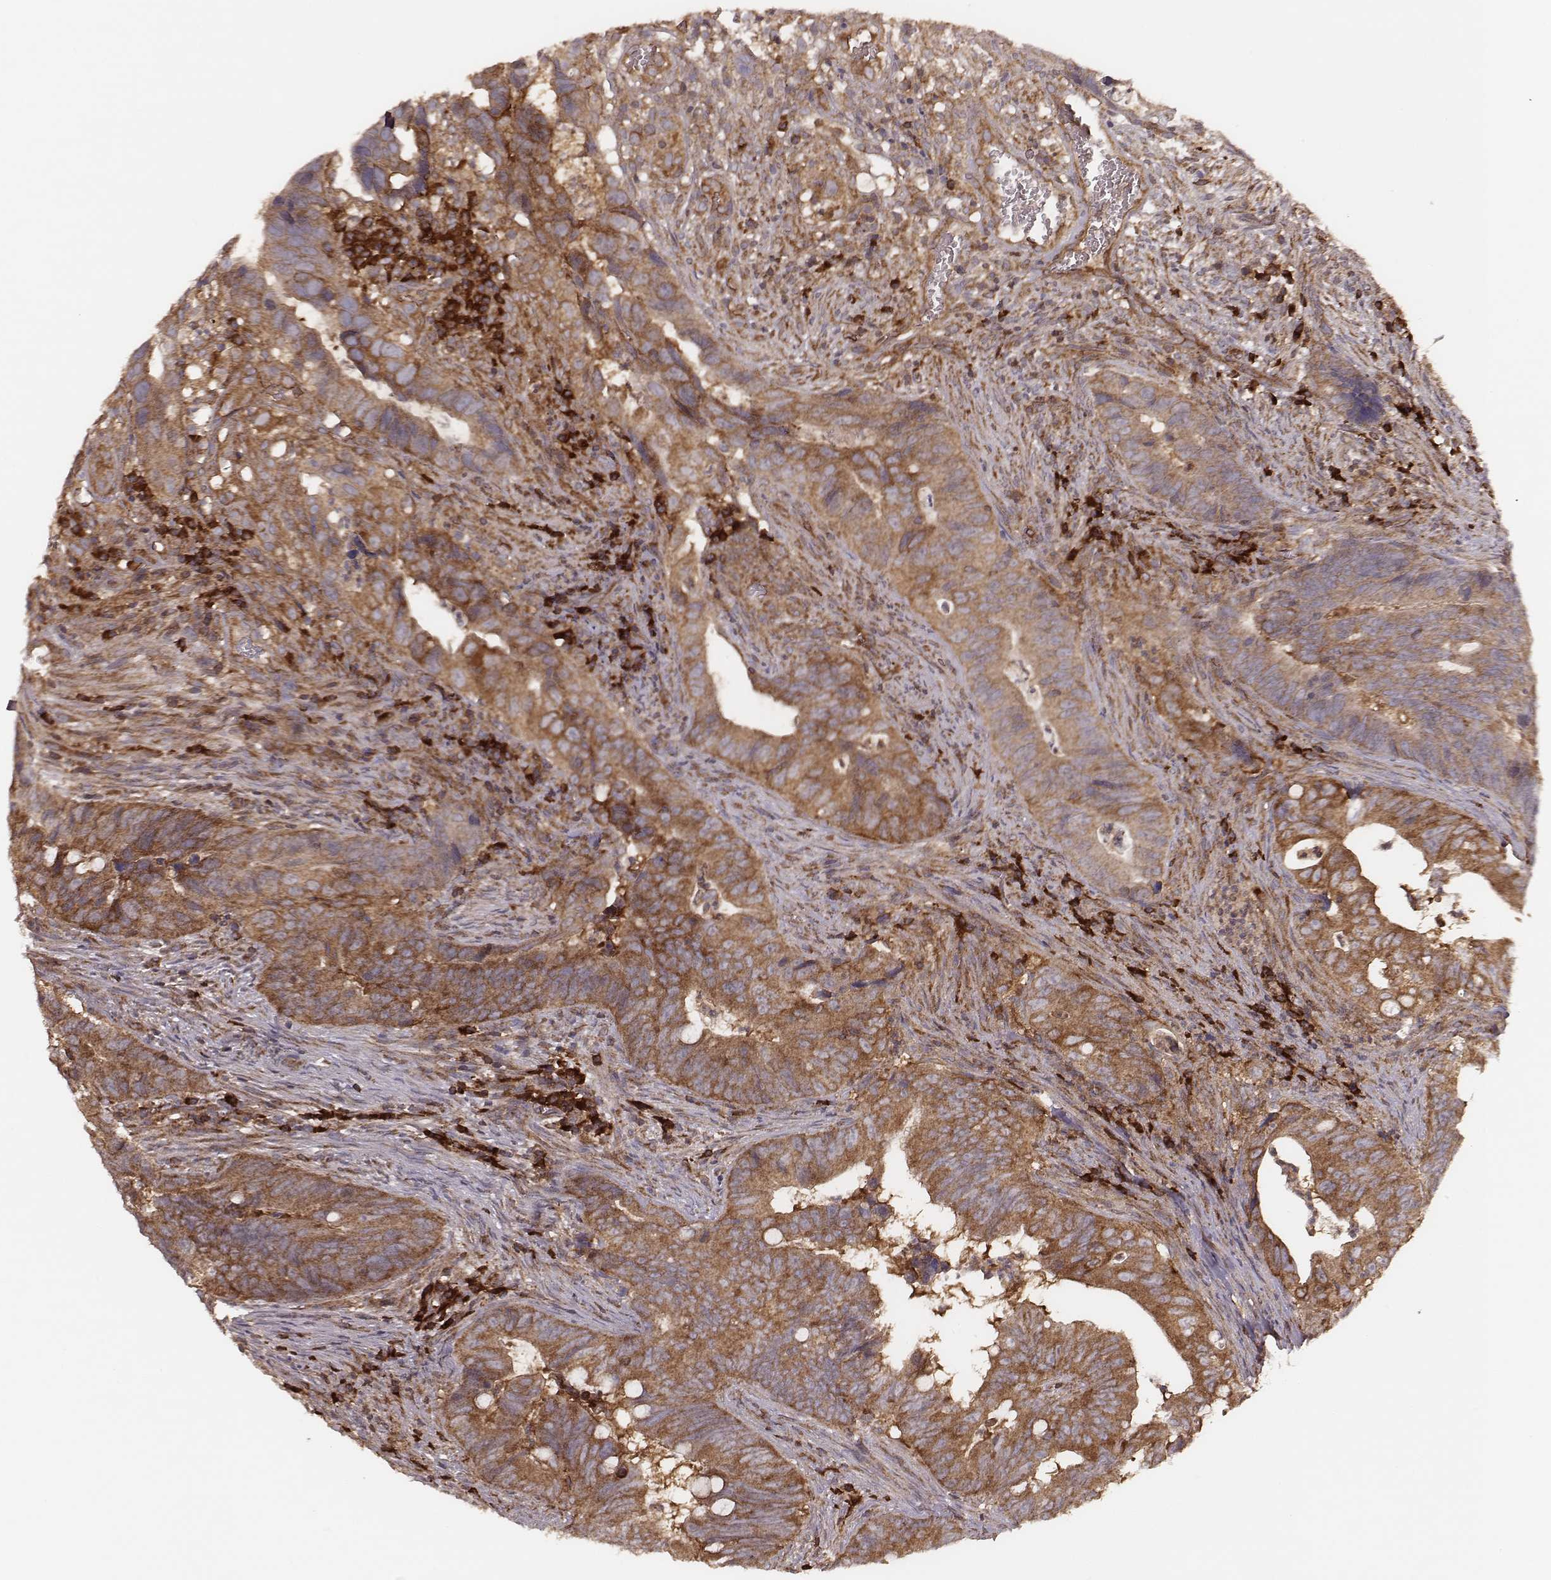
{"staining": {"intensity": "moderate", "quantity": ">75%", "location": "cytoplasmic/membranous"}, "tissue": "colorectal cancer", "cell_type": "Tumor cells", "image_type": "cancer", "snomed": [{"axis": "morphology", "description": "Adenocarcinoma, NOS"}, {"axis": "topography", "description": "Colon"}], "caption": "Immunohistochemical staining of colorectal cancer (adenocarcinoma) demonstrates medium levels of moderate cytoplasmic/membranous staining in about >75% of tumor cells.", "gene": "CARS1", "patient": {"sex": "female", "age": 82}}